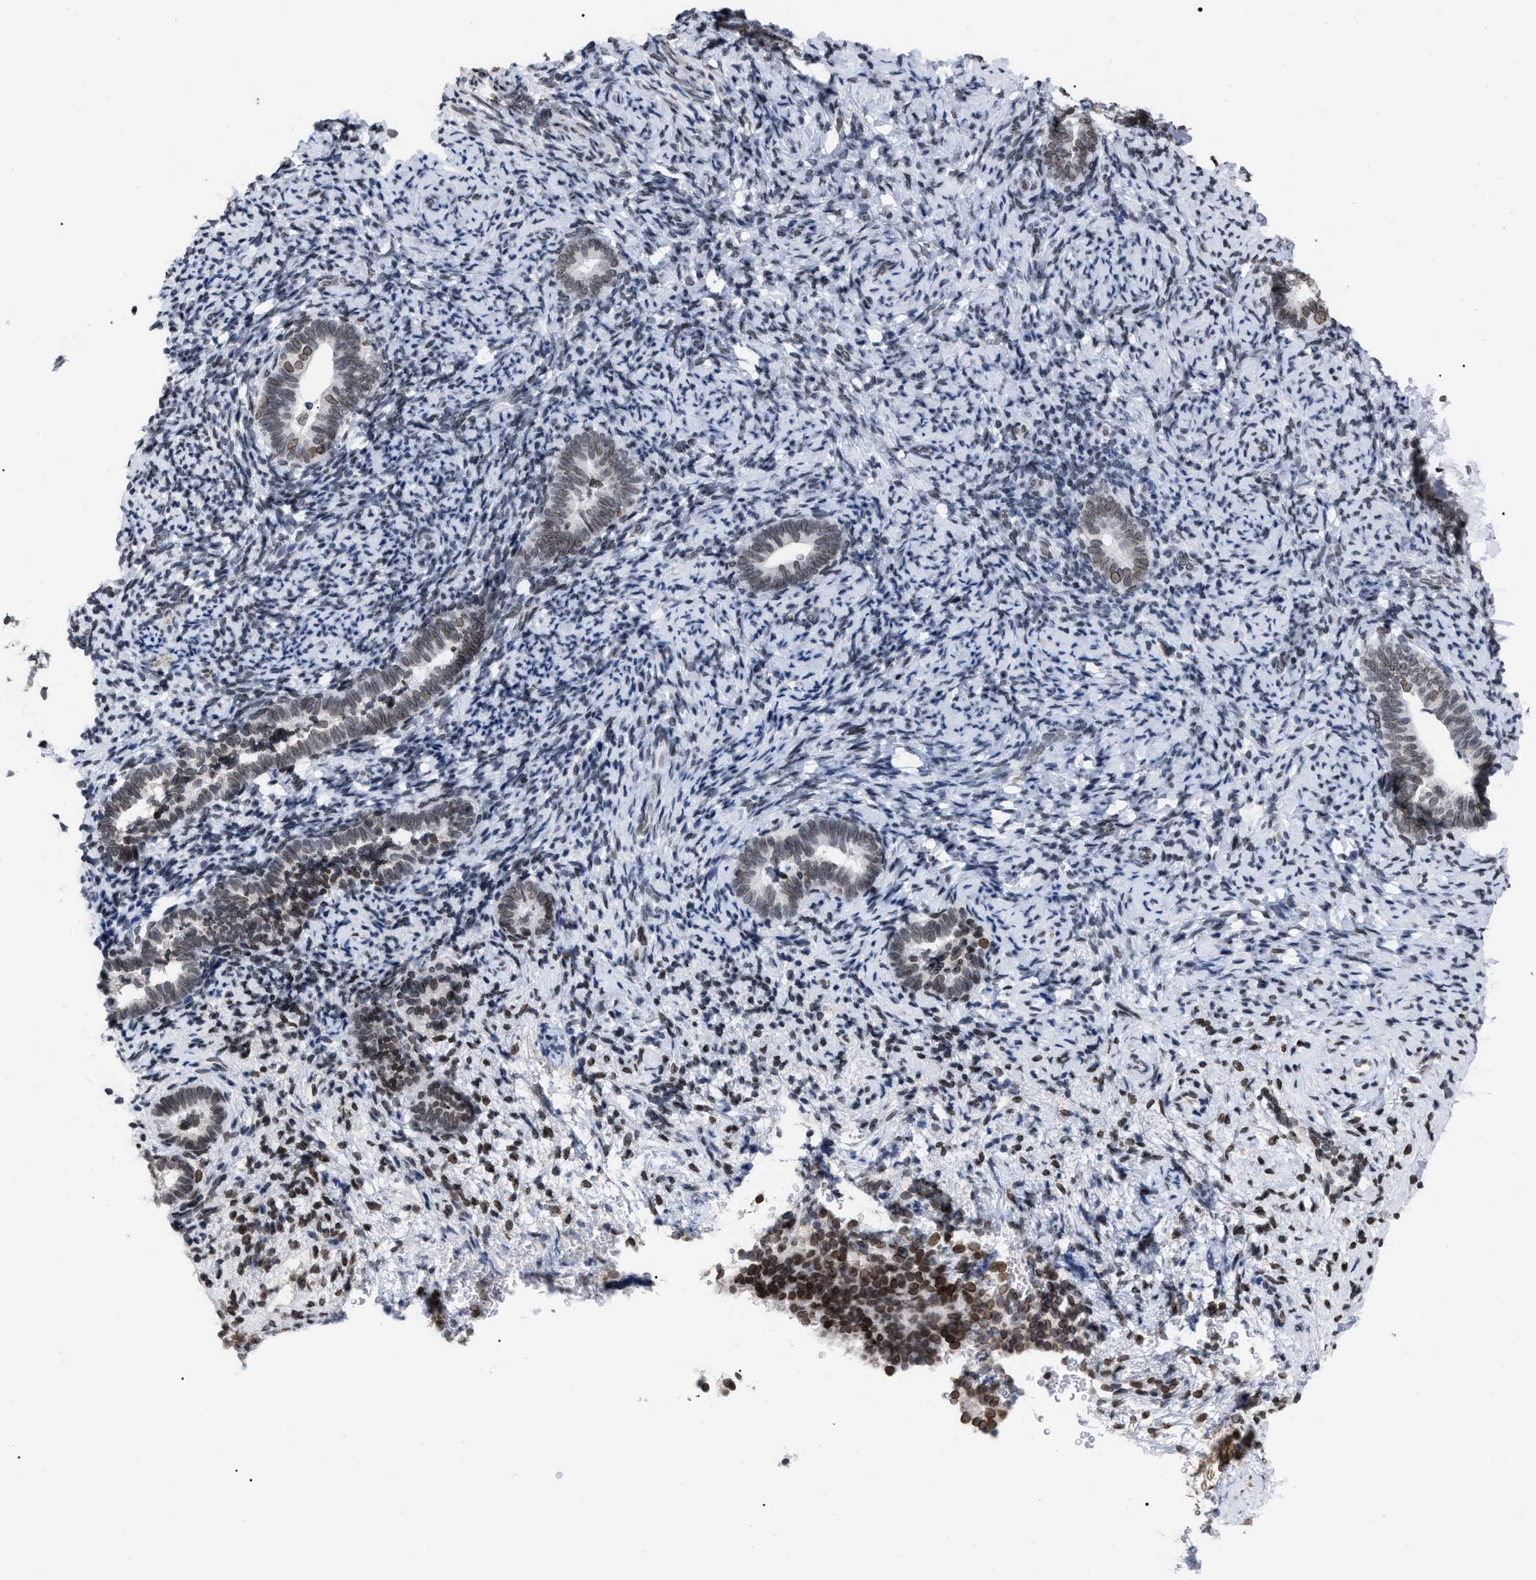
{"staining": {"intensity": "weak", "quantity": "25%-75%", "location": "nuclear"}, "tissue": "endometrium", "cell_type": "Cells in endometrial stroma", "image_type": "normal", "snomed": [{"axis": "morphology", "description": "Normal tissue, NOS"}, {"axis": "topography", "description": "Endometrium"}], "caption": "Weak nuclear protein staining is present in about 25%-75% of cells in endometrial stroma in endometrium. Using DAB (brown) and hematoxylin (blue) stains, captured at high magnification using brightfield microscopy.", "gene": "TPR", "patient": {"sex": "female", "age": 51}}